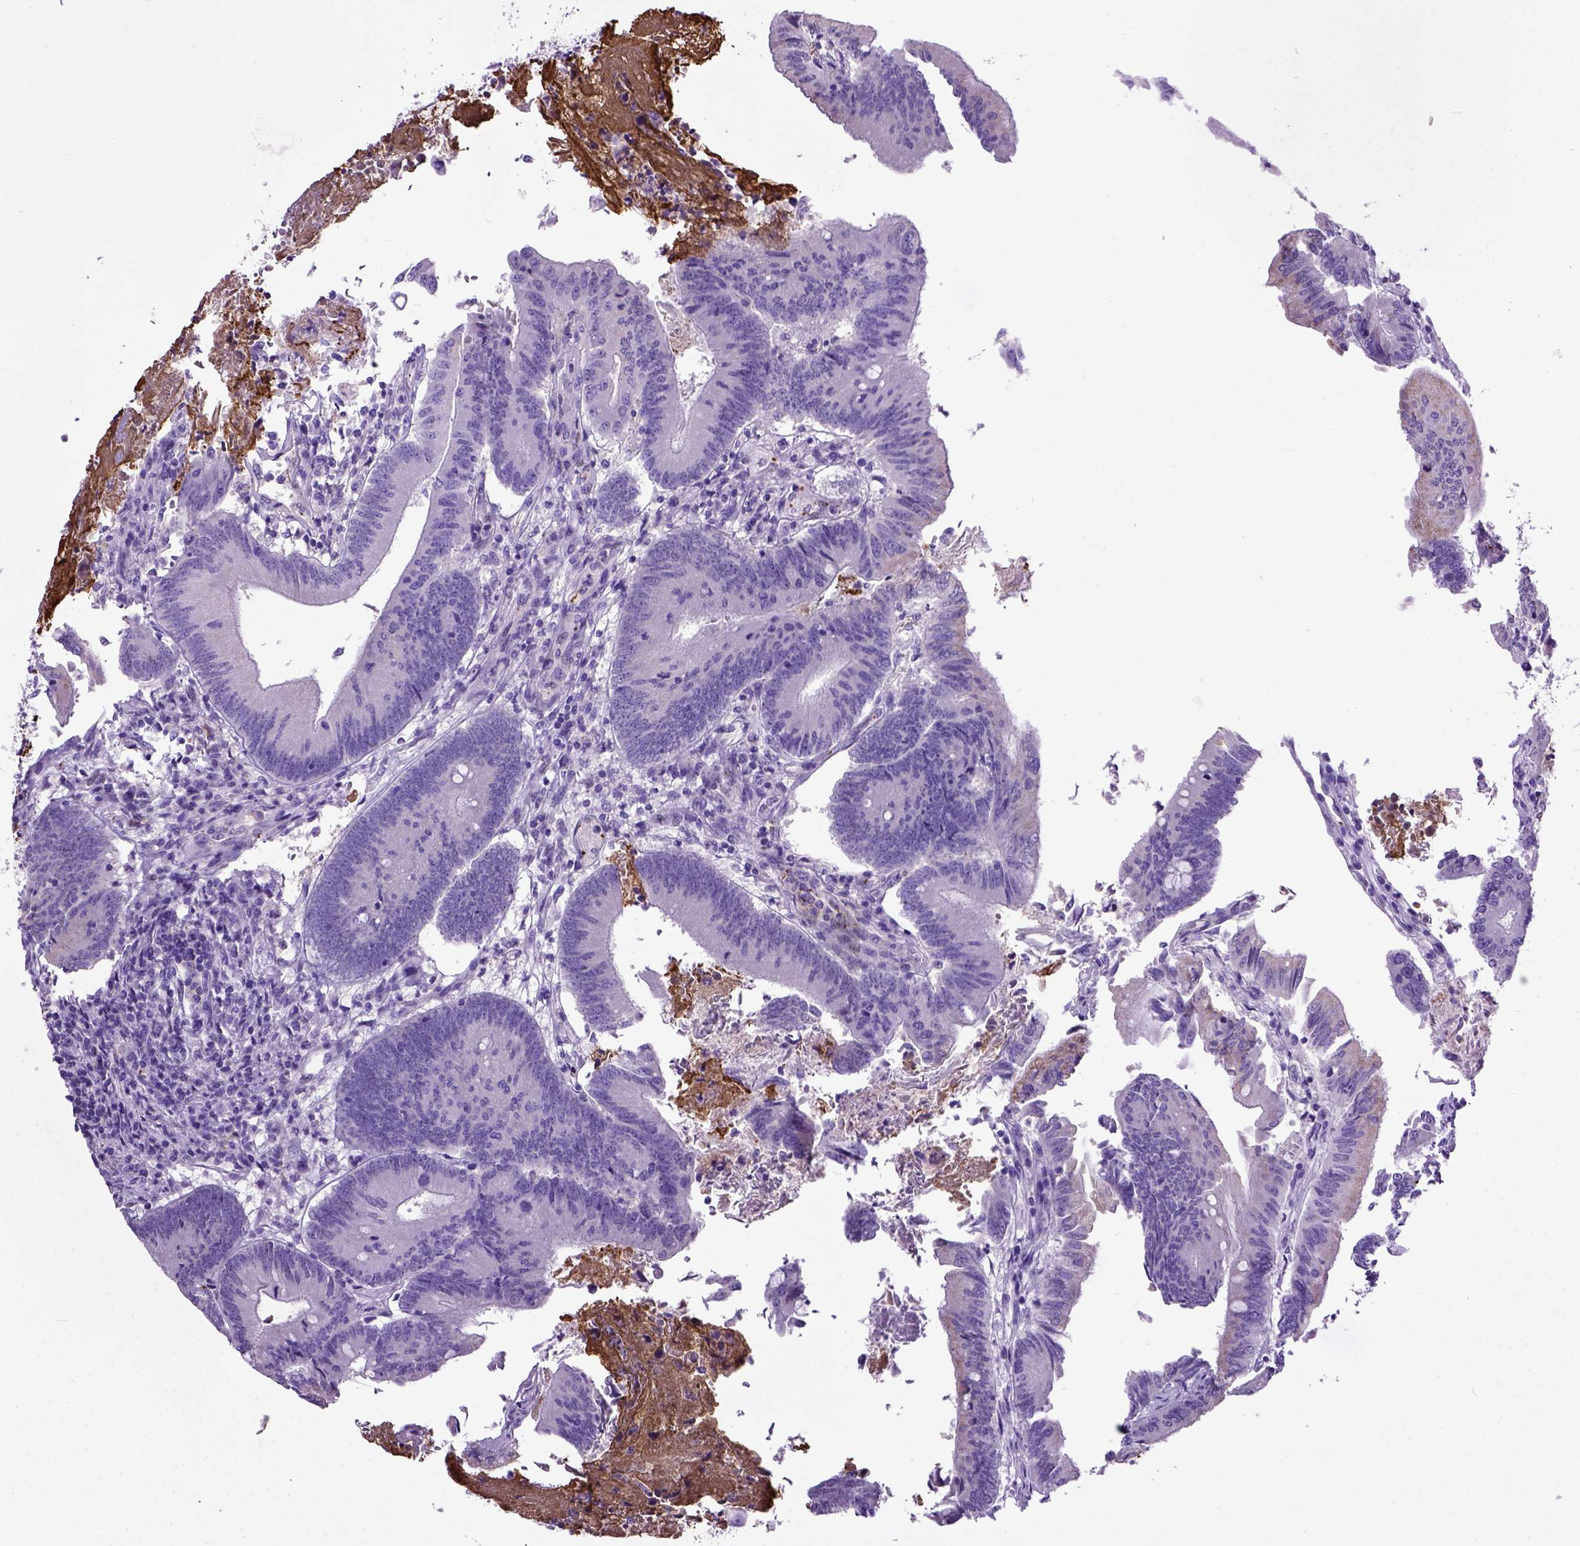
{"staining": {"intensity": "negative", "quantity": "none", "location": "none"}, "tissue": "colorectal cancer", "cell_type": "Tumor cells", "image_type": "cancer", "snomed": [{"axis": "morphology", "description": "Adenocarcinoma, NOS"}, {"axis": "topography", "description": "Colon"}], "caption": "This image is of colorectal cancer stained with immunohistochemistry to label a protein in brown with the nuclei are counter-stained blue. There is no staining in tumor cells.", "gene": "ADAMTS8", "patient": {"sex": "female", "age": 70}}